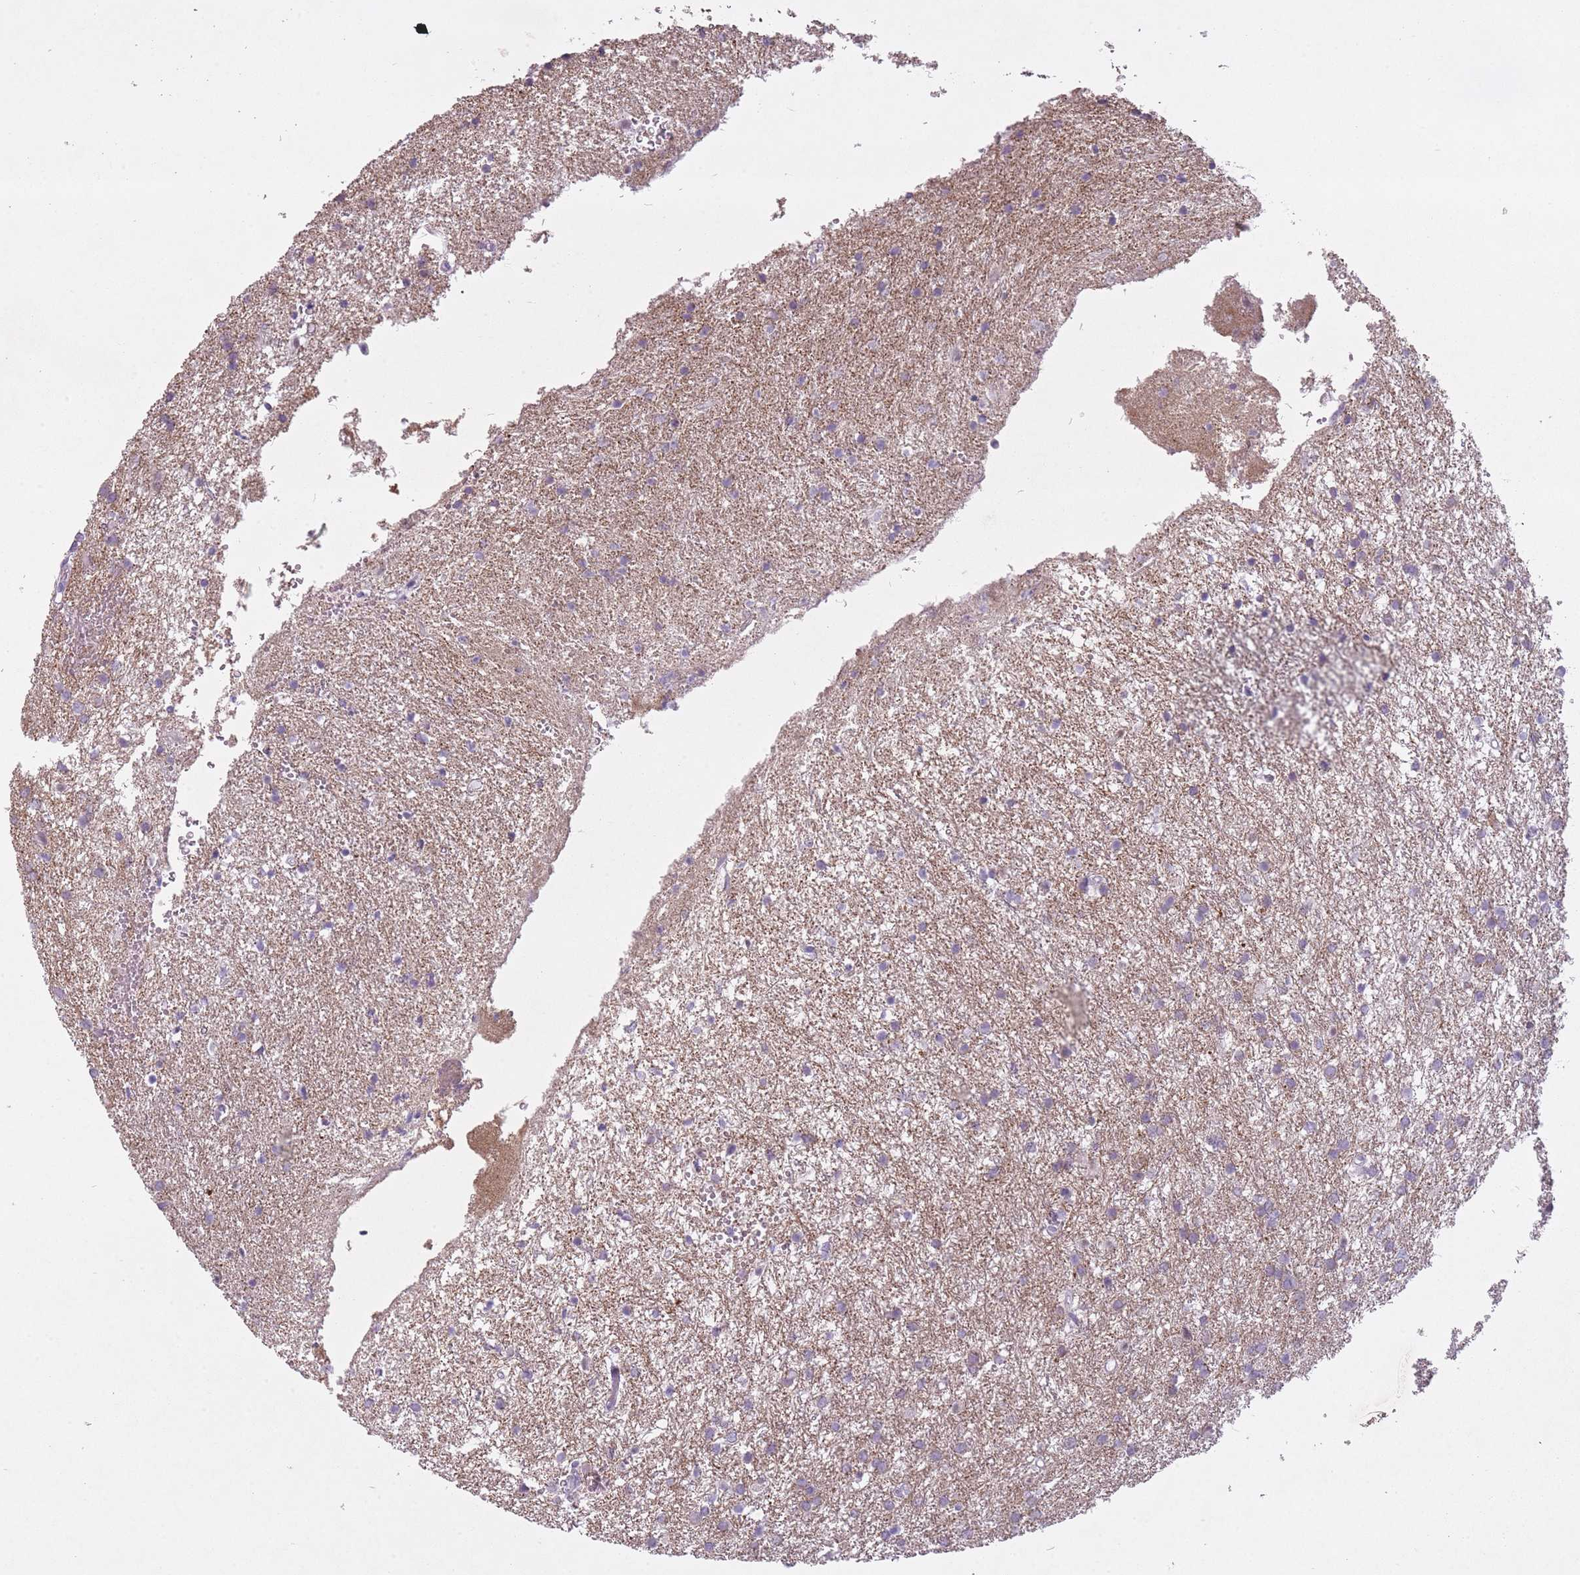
{"staining": {"intensity": "negative", "quantity": "none", "location": "none"}, "tissue": "glioma", "cell_type": "Tumor cells", "image_type": "cancer", "snomed": [{"axis": "morphology", "description": "Glioma, malignant, High grade"}, {"axis": "topography", "description": "Brain"}], "caption": "DAB (3,3'-diaminobenzidine) immunohistochemical staining of glioma shows no significant expression in tumor cells.", "gene": "RFX4", "patient": {"sex": "female", "age": 50}}